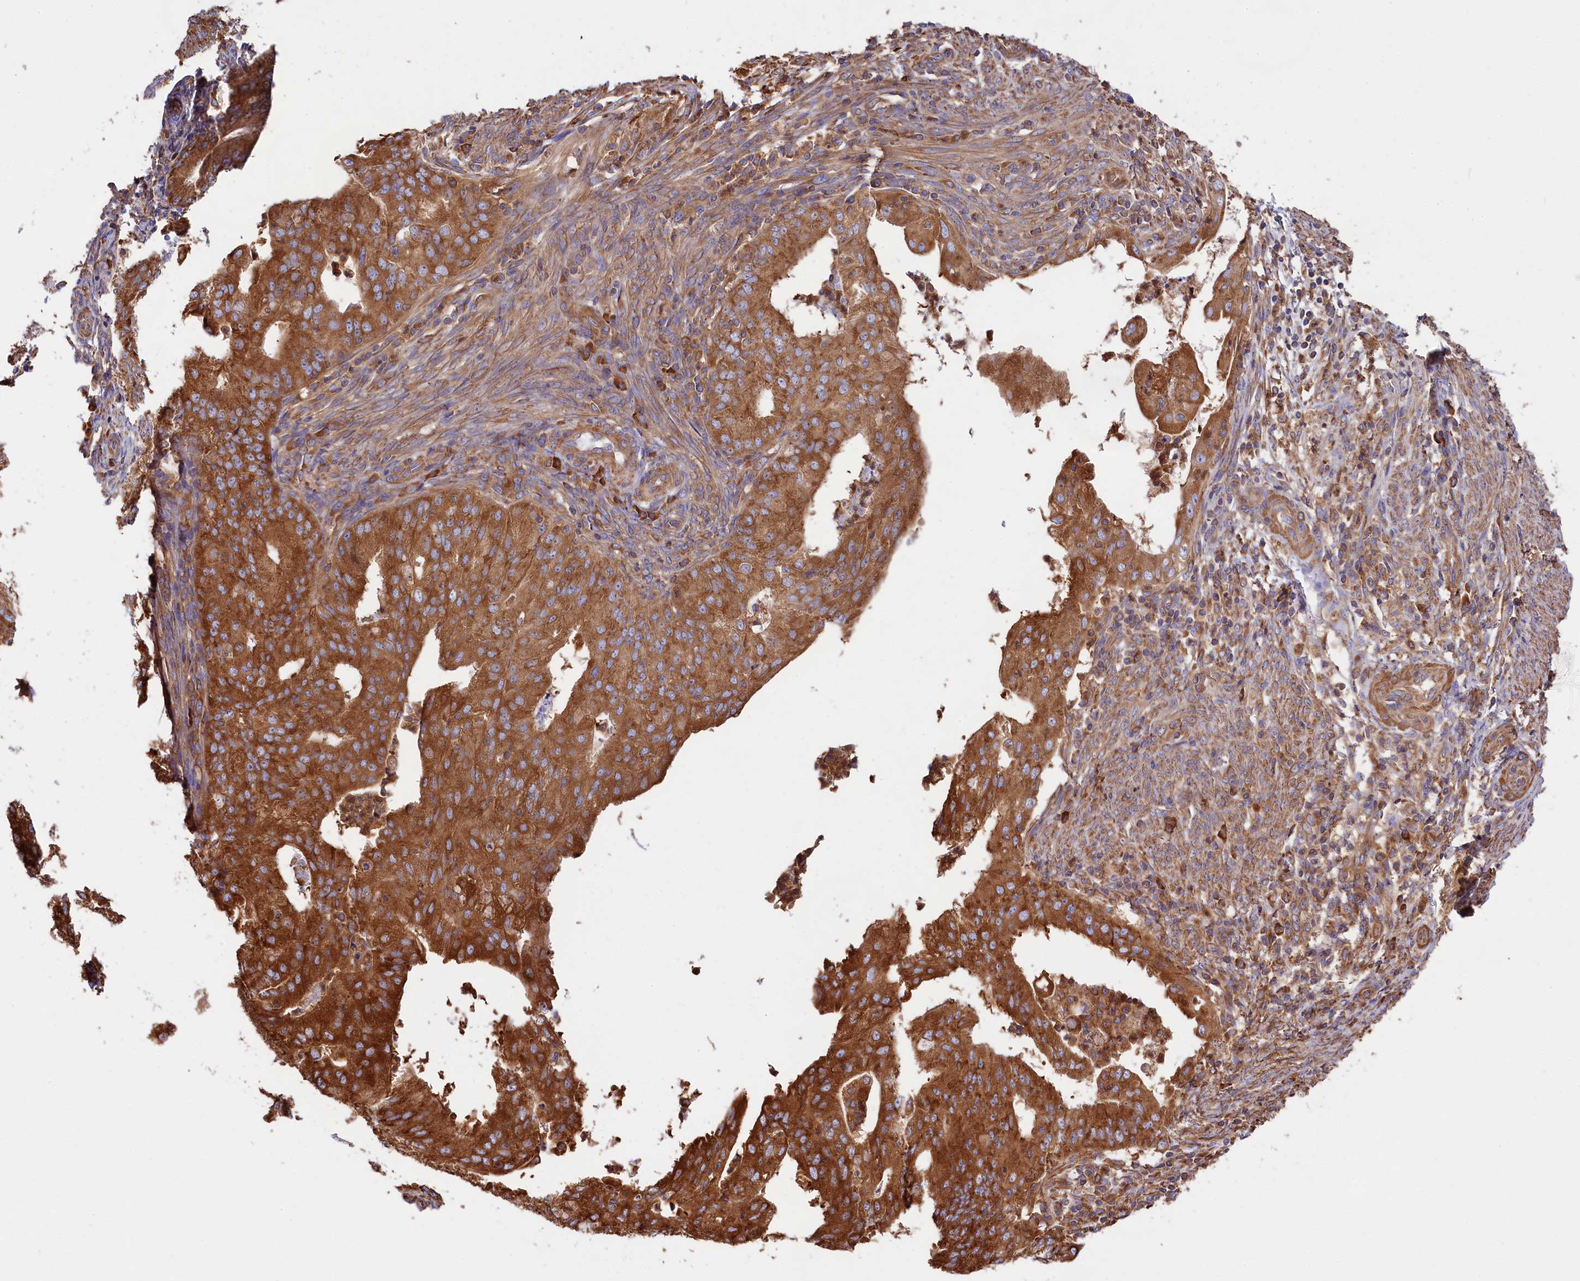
{"staining": {"intensity": "strong", "quantity": ">75%", "location": "cytoplasmic/membranous"}, "tissue": "endometrial cancer", "cell_type": "Tumor cells", "image_type": "cancer", "snomed": [{"axis": "morphology", "description": "Adenocarcinoma, NOS"}, {"axis": "topography", "description": "Endometrium"}], "caption": "This photomicrograph demonstrates immunohistochemistry staining of endometrial adenocarcinoma, with high strong cytoplasmic/membranous staining in about >75% of tumor cells.", "gene": "GYS1", "patient": {"sex": "female", "age": 50}}